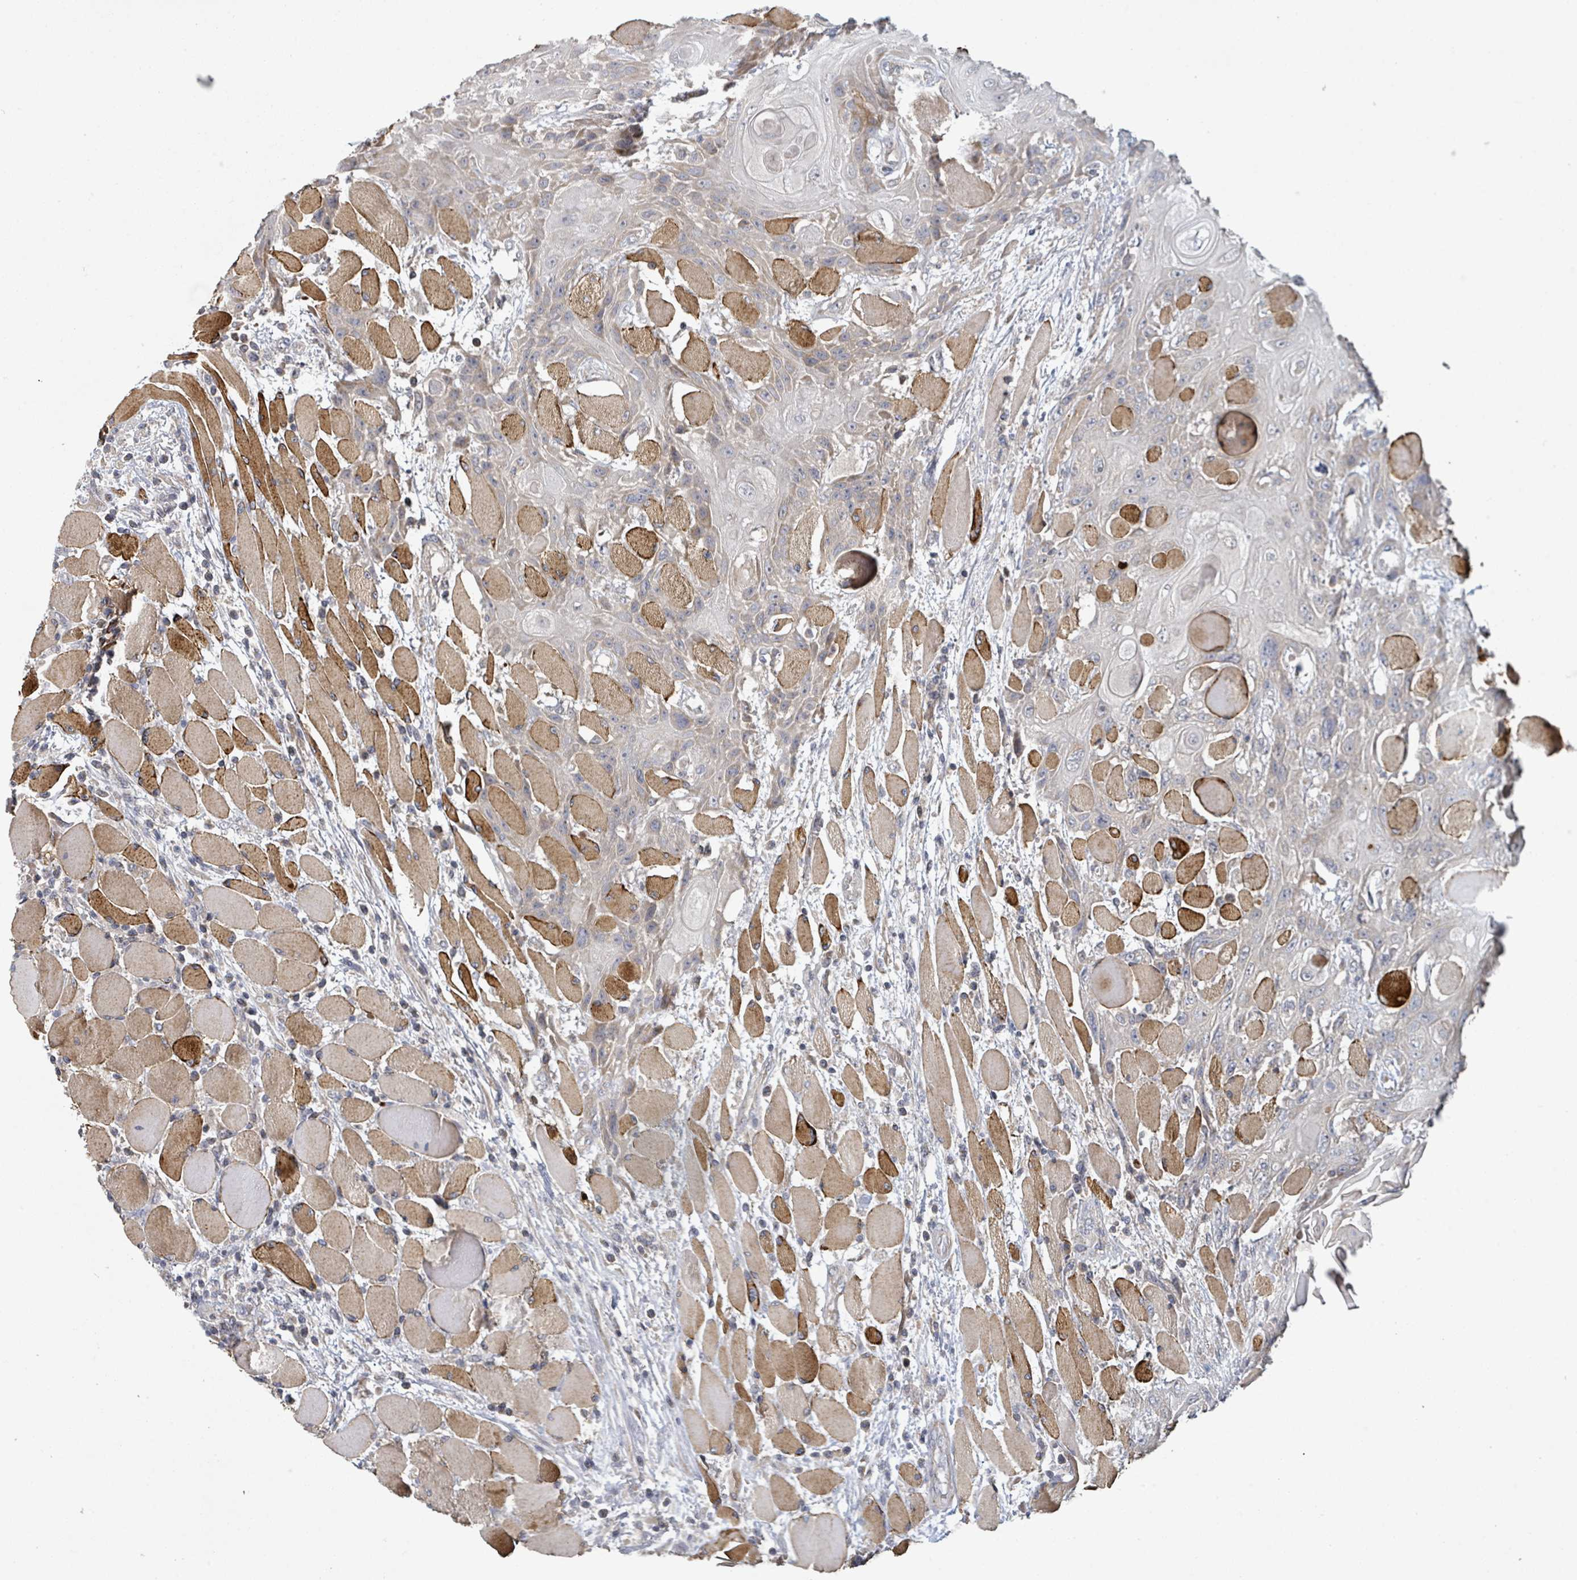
{"staining": {"intensity": "weak", "quantity": "<25%", "location": "cytoplasmic/membranous"}, "tissue": "head and neck cancer", "cell_type": "Tumor cells", "image_type": "cancer", "snomed": [{"axis": "morphology", "description": "Squamous cell carcinoma, NOS"}, {"axis": "topography", "description": "Head-Neck"}], "caption": "Immunohistochemistry of head and neck cancer (squamous cell carcinoma) reveals no positivity in tumor cells.", "gene": "KCNS2", "patient": {"sex": "female", "age": 43}}